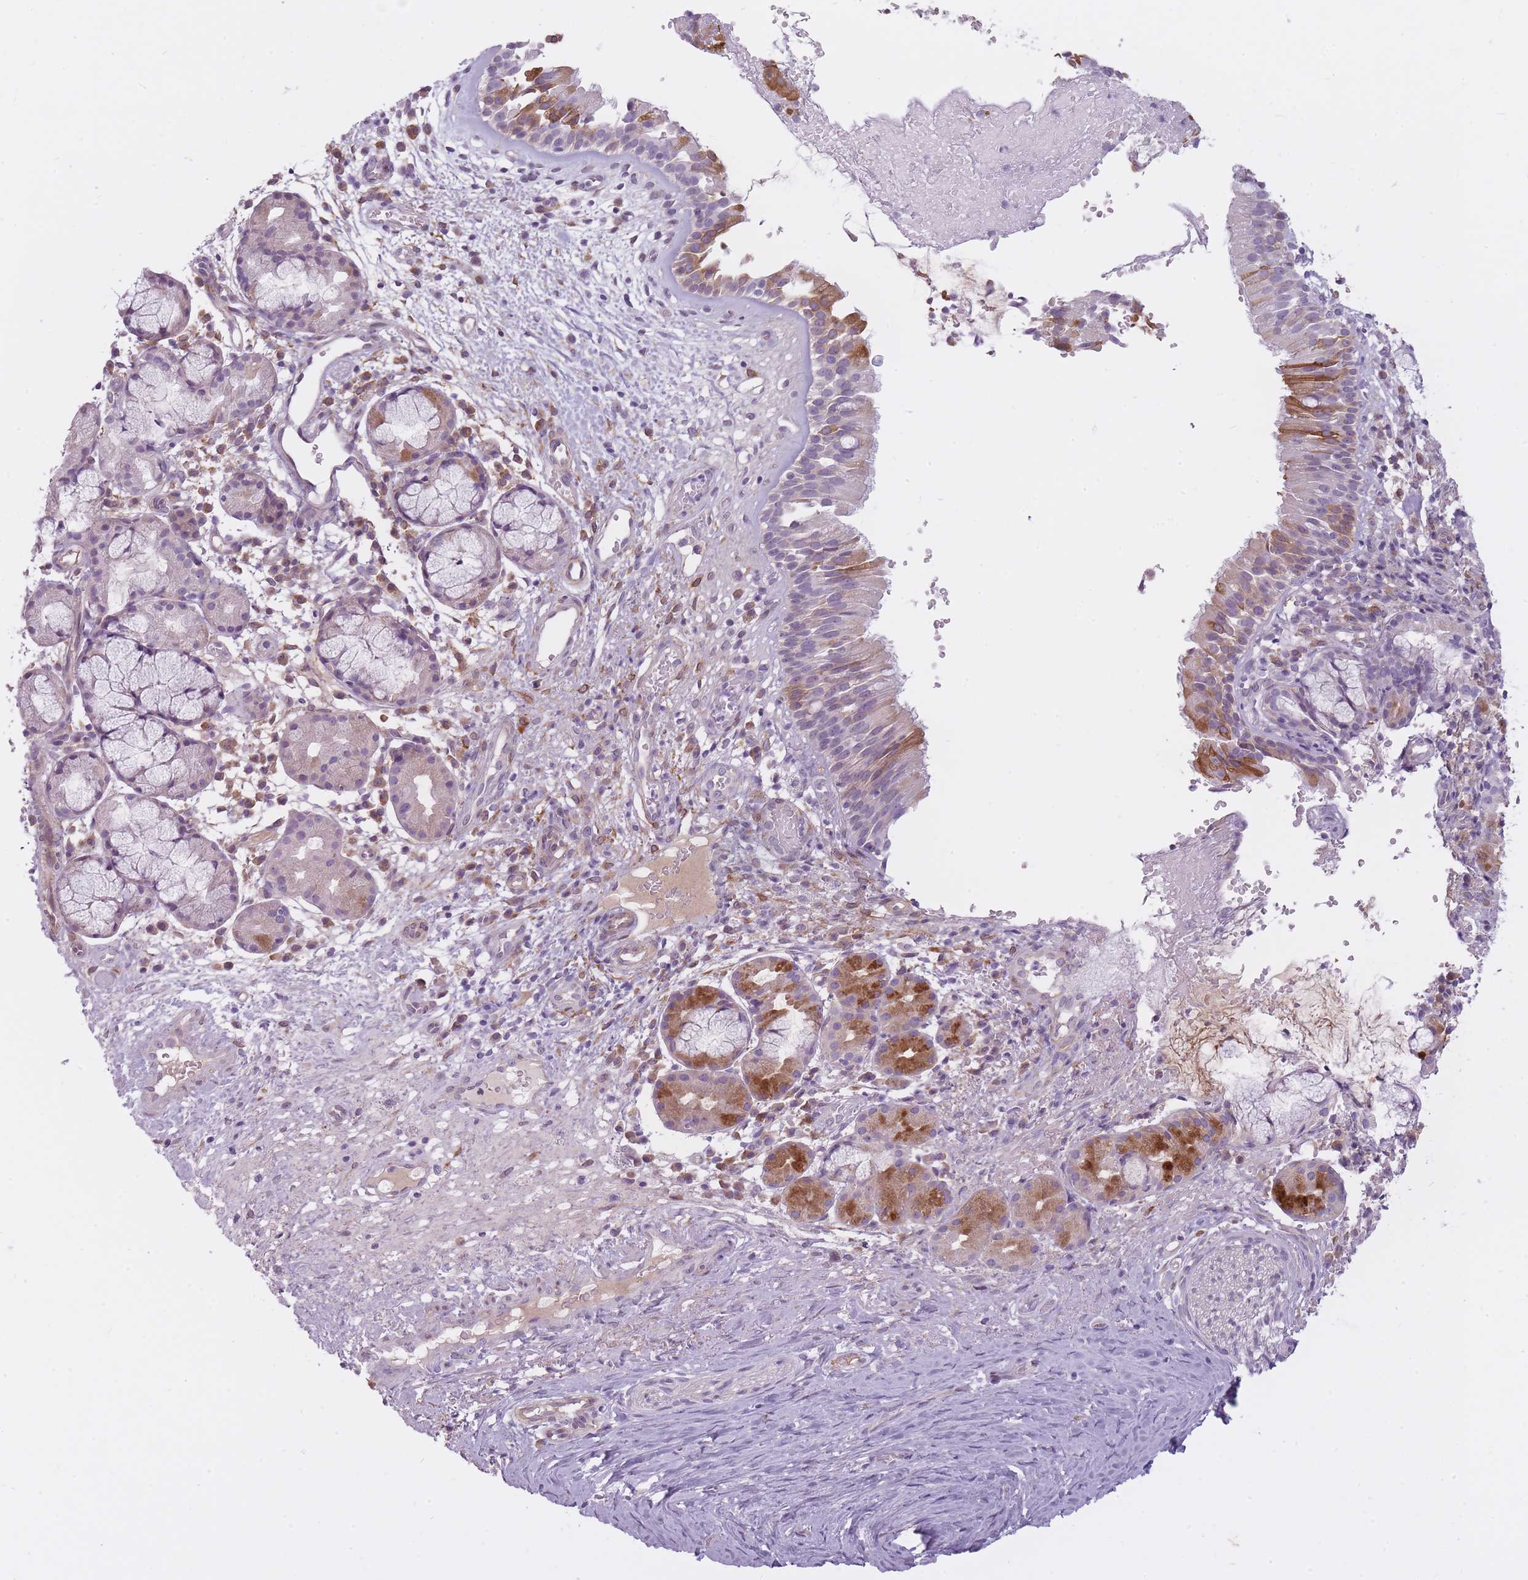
{"staining": {"intensity": "moderate", "quantity": "<25%", "location": "cytoplasmic/membranous"}, "tissue": "nasopharynx", "cell_type": "Respiratory epithelial cells", "image_type": "normal", "snomed": [{"axis": "morphology", "description": "Normal tissue, NOS"}, {"axis": "topography", "description": "Nasopharynx"}], "caption": "Immunohistochemical staining of benign human nasopharynx demonstrates low levels of moderate cytoplasmic/membranous staining in approximately <25% of respiratory epithelial cells. The staining is performed using DAB brown chromogen to label protein expression. The nuclei are counter-stained blue using hematoxylin.", "gene": "PGRMC2", "patient": {"sex": "male", "age": 65}}